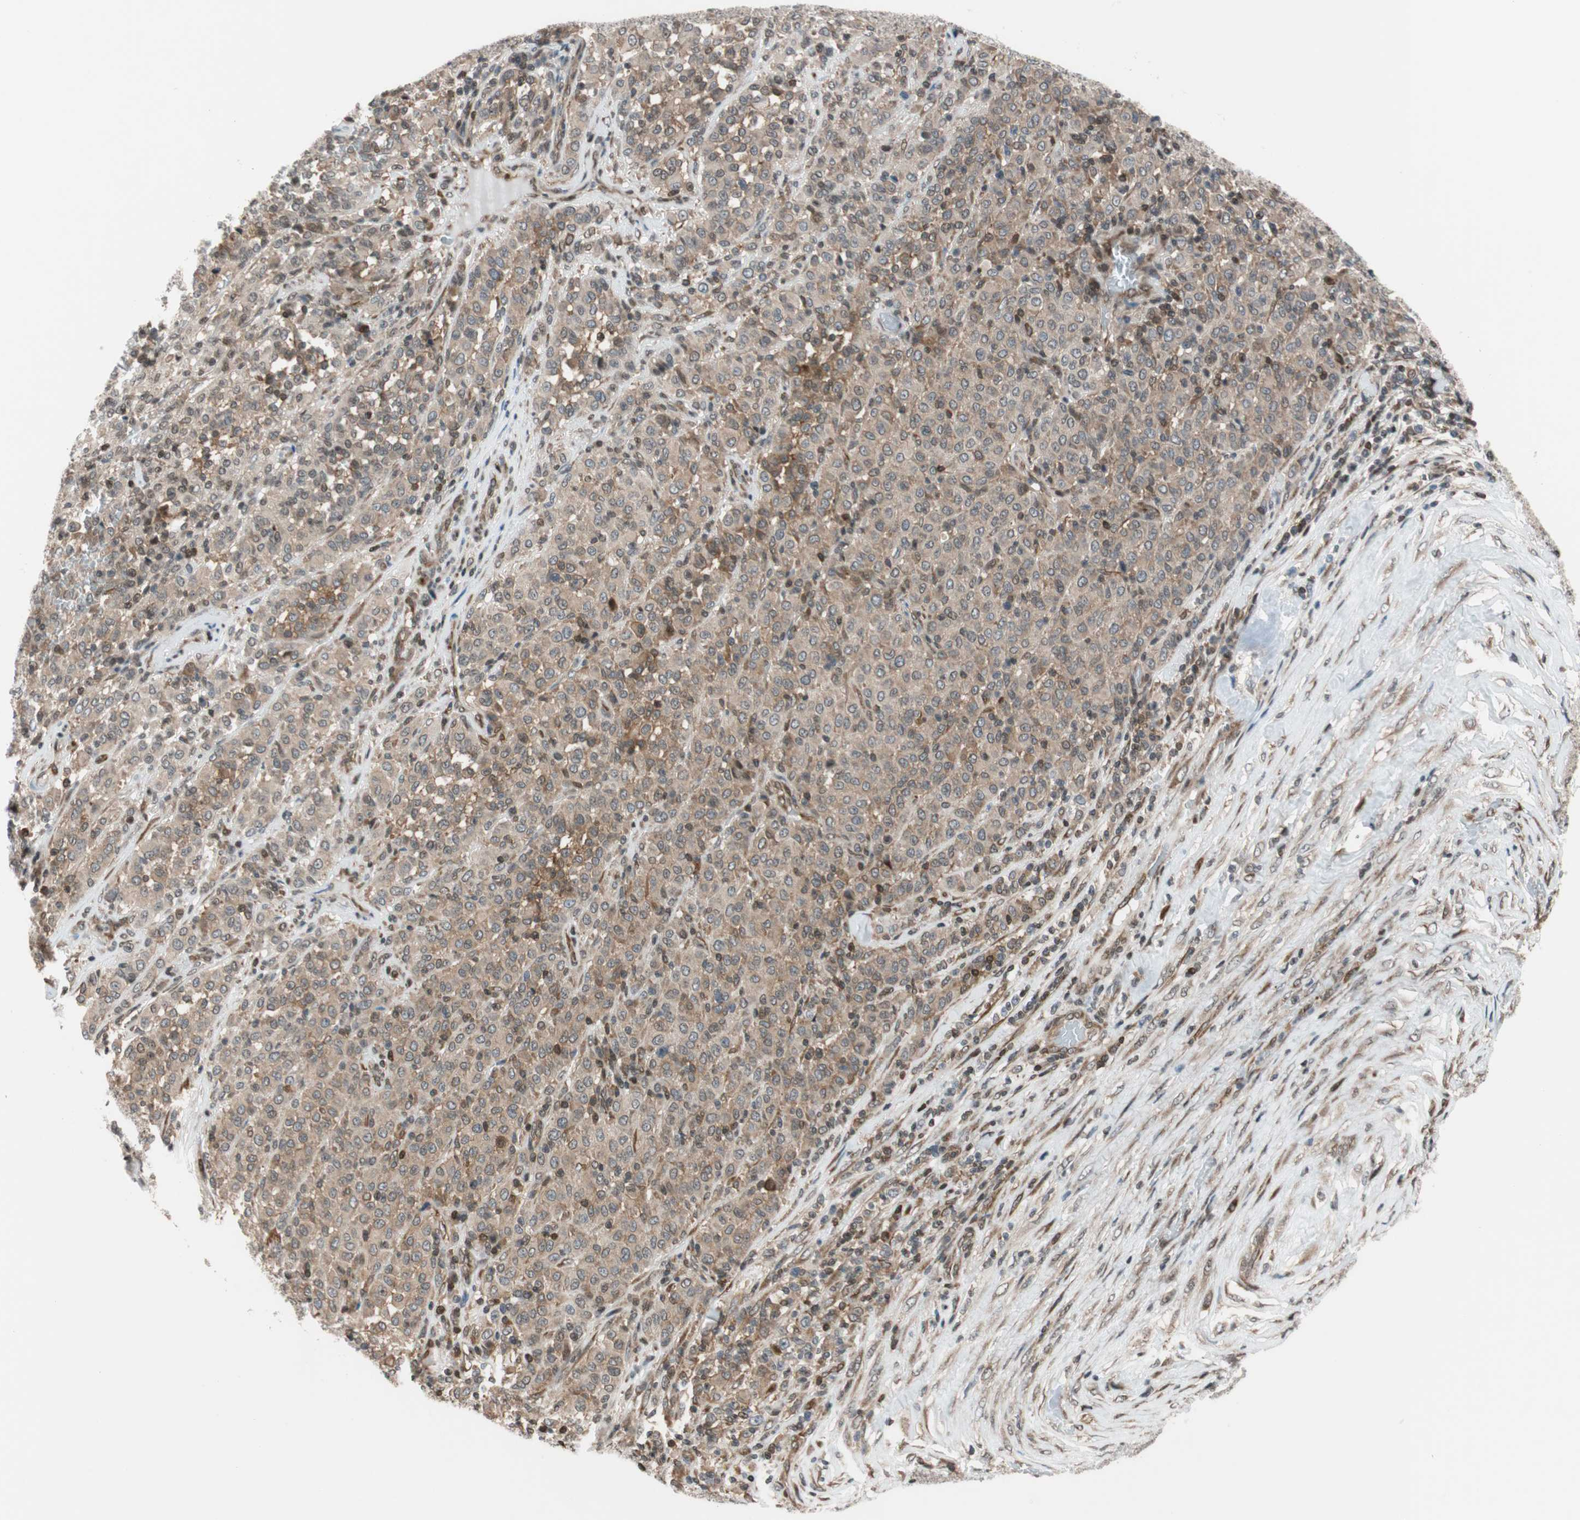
{"staining": {"intensity": "moderate", "quantity": ">75%", "location": "cytoplasmic/membranous"}, "tissue": "melanoma", "cell_type": "Tumor cells", "image_type": "cancer", "snomed": [{"axis": "morphology", "description": "Malignant melanoma, Metastatic site"}, {"axis": "topography", "description": "Pancreas"}], "caption": "A brown stain labels moderate cytoplasmic/membranous expression of a protein in human melanoma tumor cells. (IHC, brightfield microscopy, high magnification).", "gene": "ZNF512B", "patient": {"sex": "female", "age": 30}}